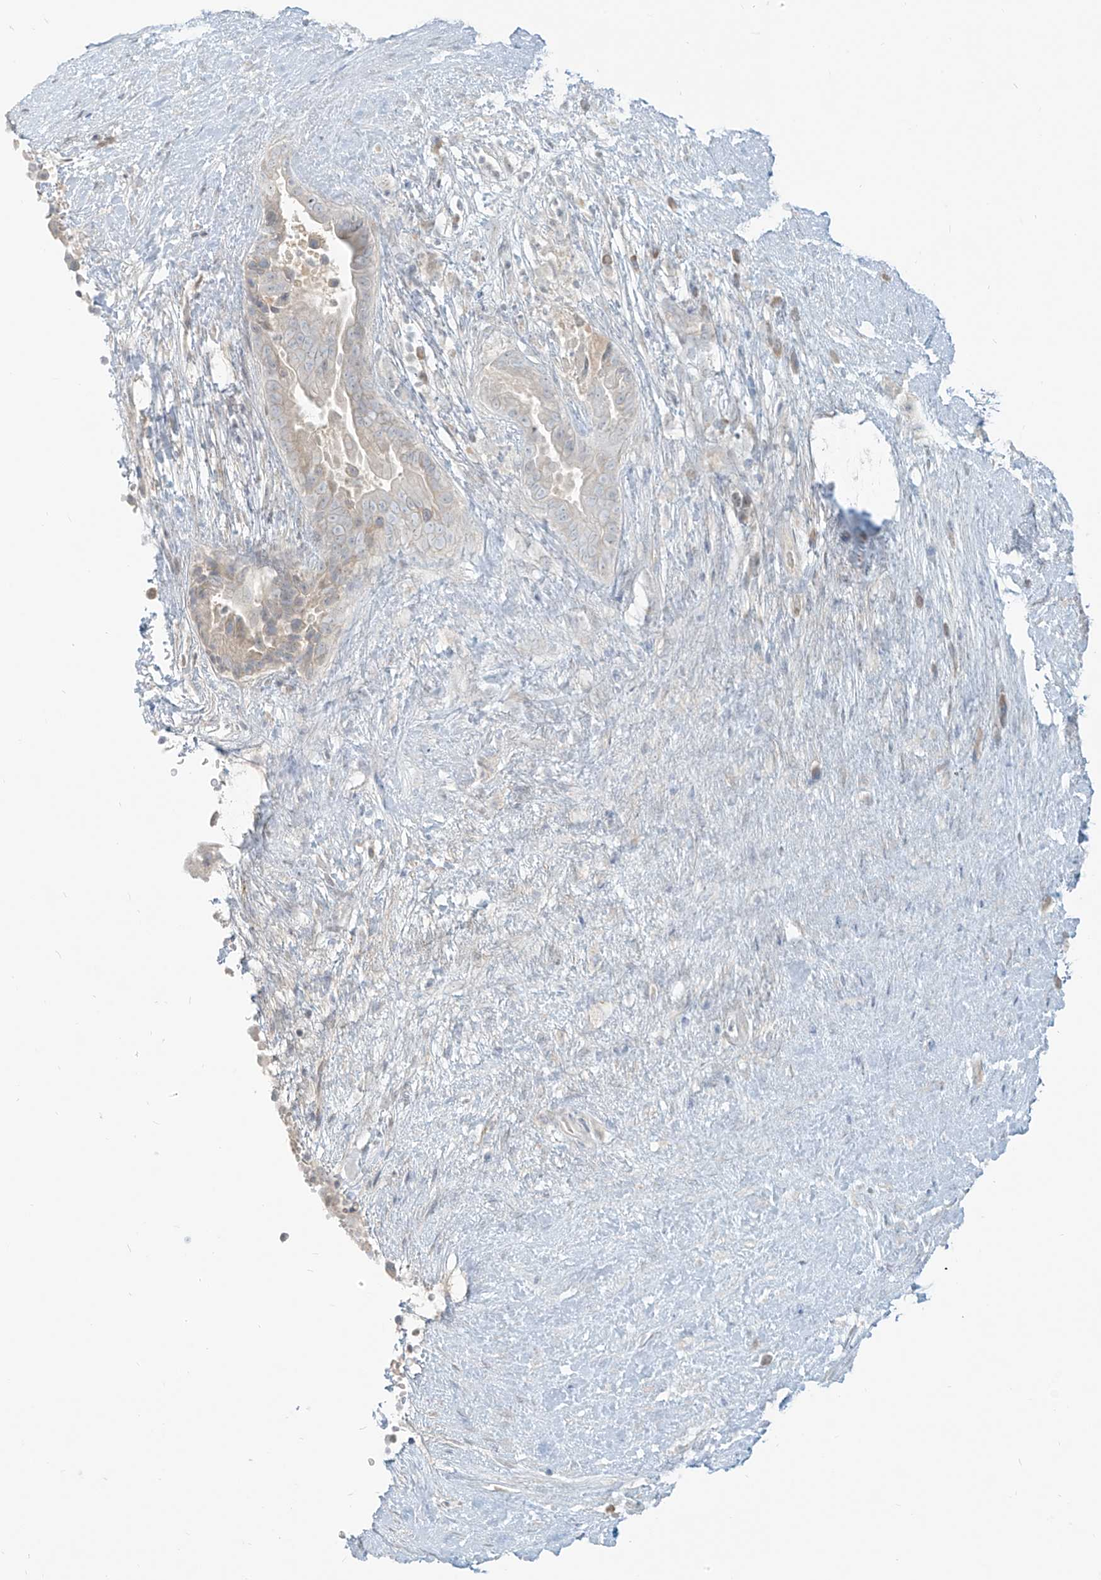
{"staining": {"intensity": "negative", "quantity": "none", "location": "none"}, "tissue": "pancreatic cancer", "cell_type": "Tumor cells", "image_type": "cancer", "snomed": [{"axis": "morphology", "description": "Adenocarcinoma, NOS"}, {"axis": "topography", "description": "Pancreas"}], "caption": "This is a photomicrograph of immunohistochemistry (IHC) staining of pancreatic cancer (adenocarcinoma), which shows no positivity in tumor cells.", "gene": "C2orf42", "patient": {"sex": "male", "age": 63}}